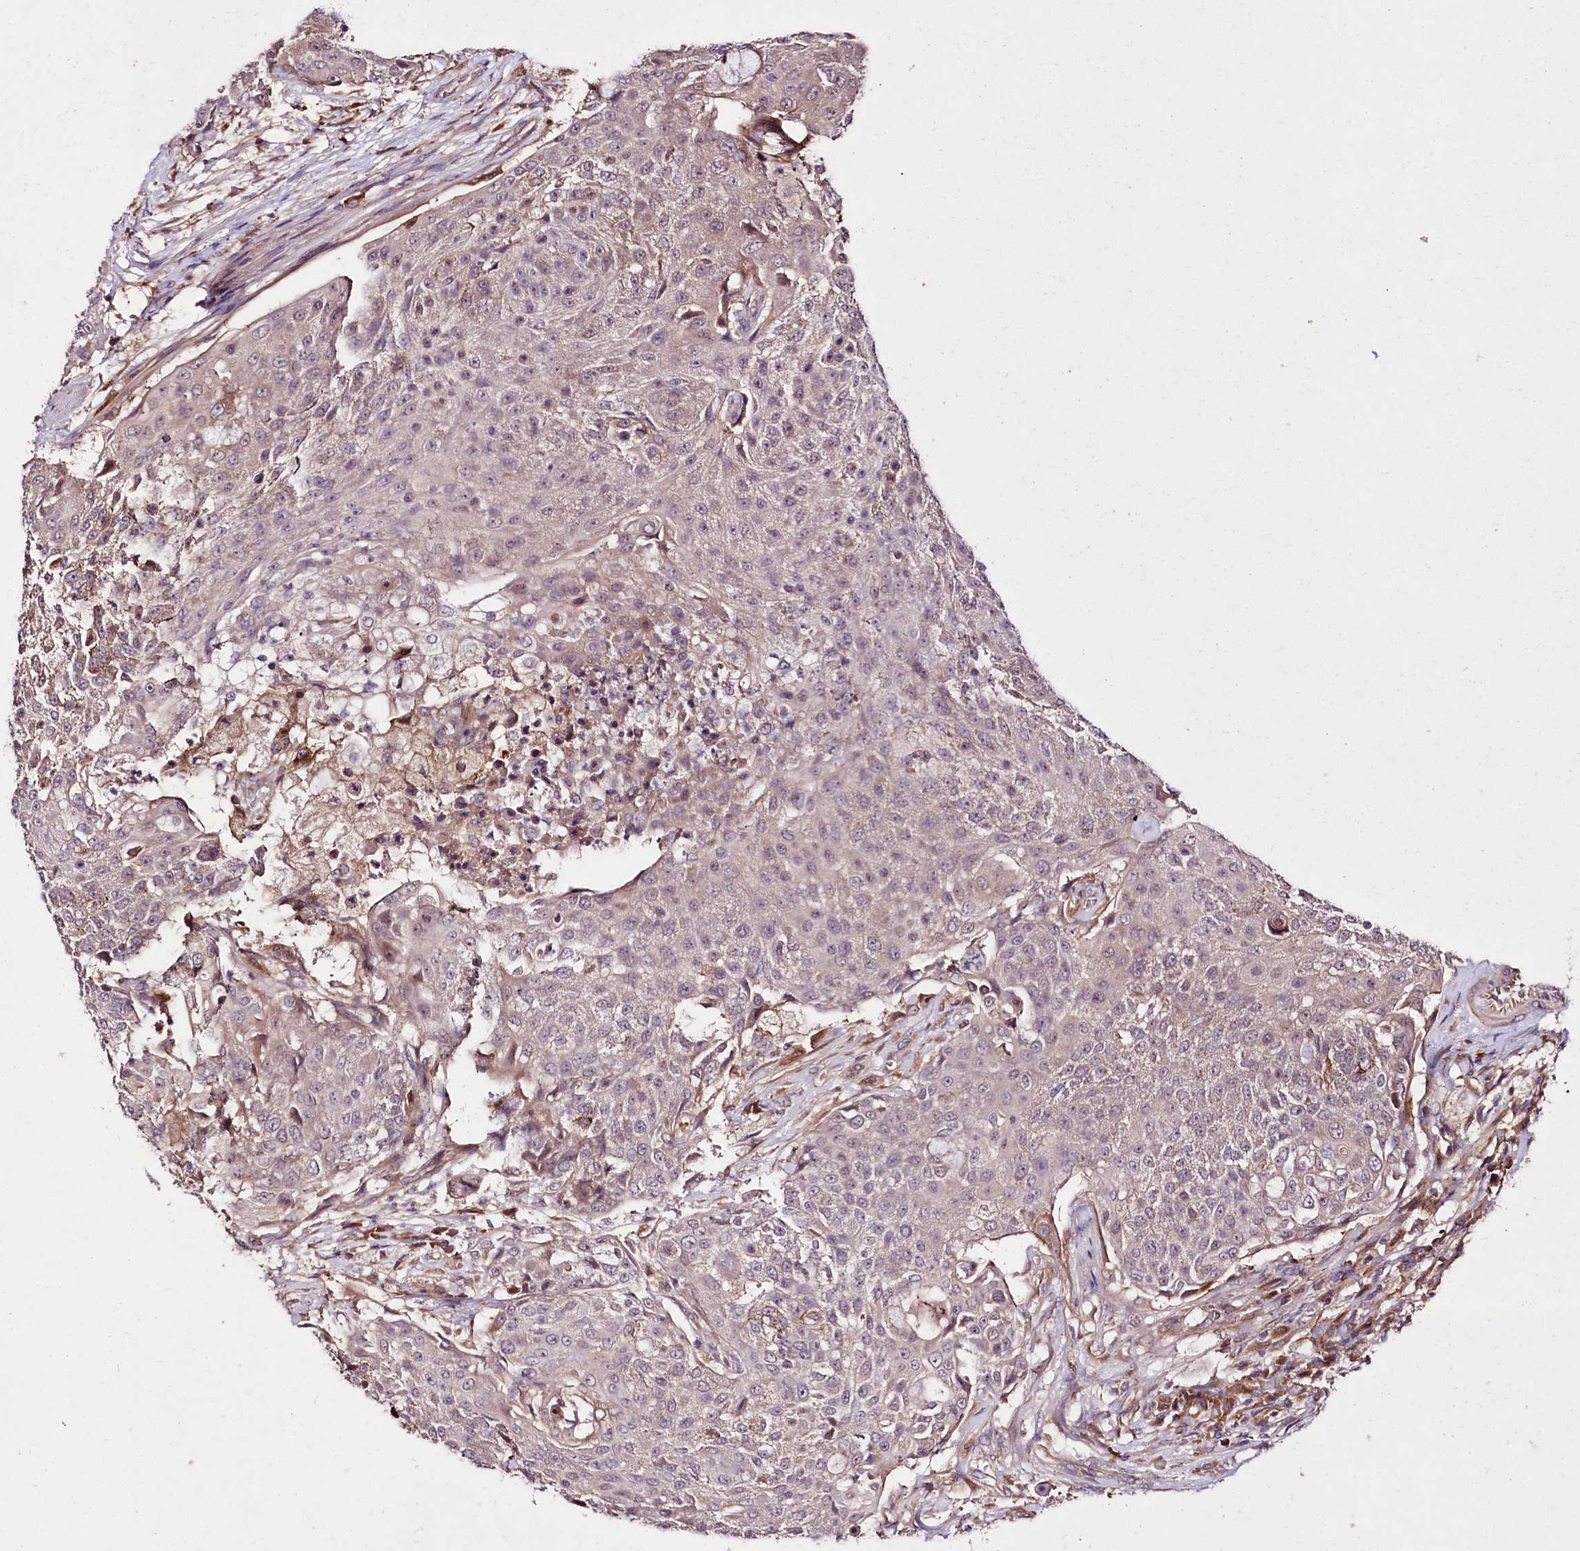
{"staining": {"intensity": "weak", "quantity": "<25%", "location": "cytoplasmic/membranous"}, "tissue": "urothelial cancer", "cell_type": "Tumor cells", "image_type": "cancer", "snomed": [{"axis": "morphology", "description": "Urothelial carcinoma, High grade"}, {"axis": "topography", "description": "Urinary bladder"}], "caption": "The photomicrograph shows no staining of tumor cells in urothelial cancer.", "gene": "TNPO3", "patient": {"sex": "female", "age": 63}}